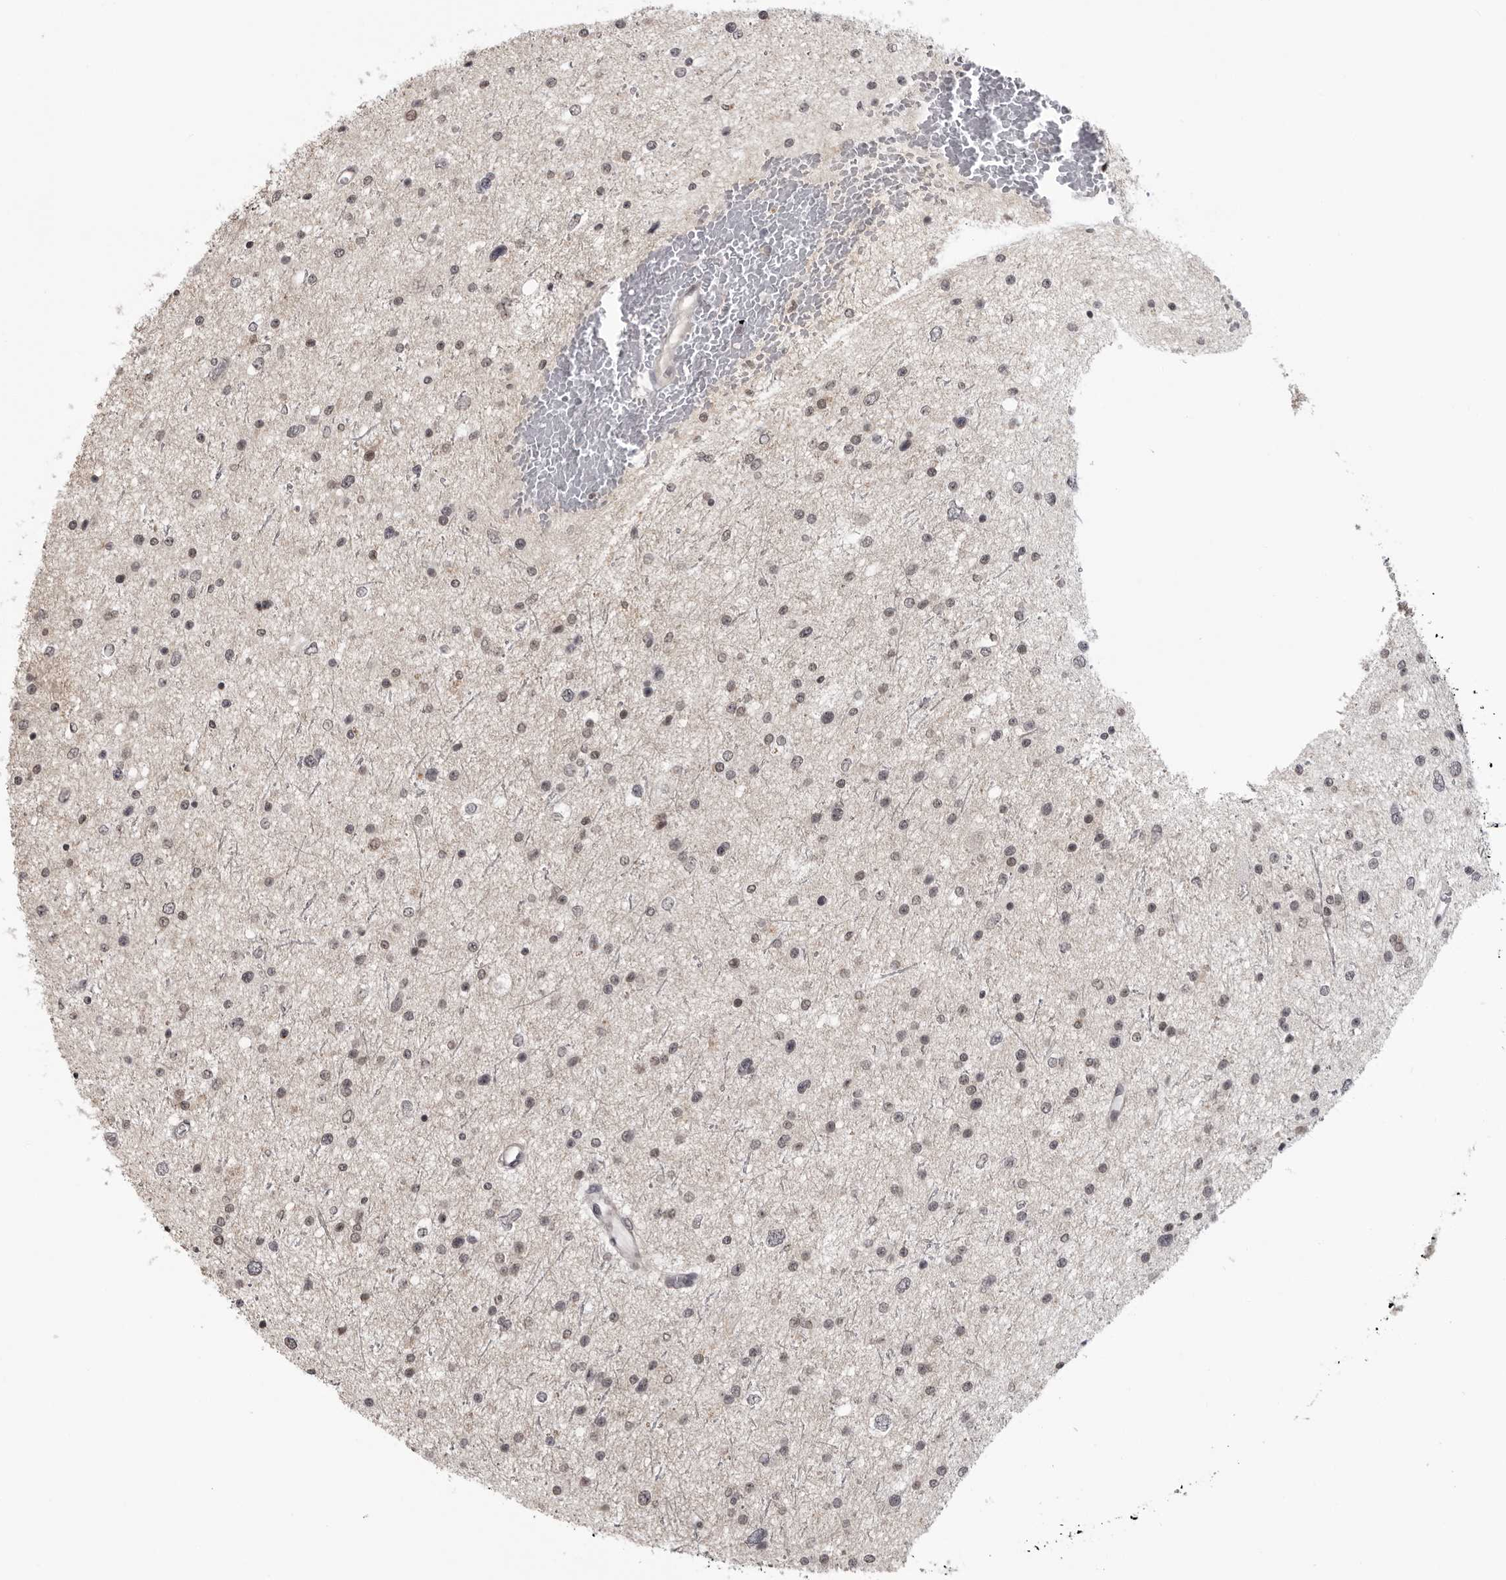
{"staining": {"intensity": "weak", "quantity": "<25%", "location": "nuclear"}, "tissue": "glioma", "cell_type": "Tumor cells", "image_type": "cancer", "snomed": [{"axis": "morphology", "description": "Glioma, malignant, Low grade"}, {"axis": "topography", "description": "Brain"}], "caption": "Immunohistochemistry (IHC) micrograph of glioma stained for a protein (brown), which reveals no positivity in tumor cells.", "gene": "PDCL3", "patient": {"sex": "female", "age": 37}}